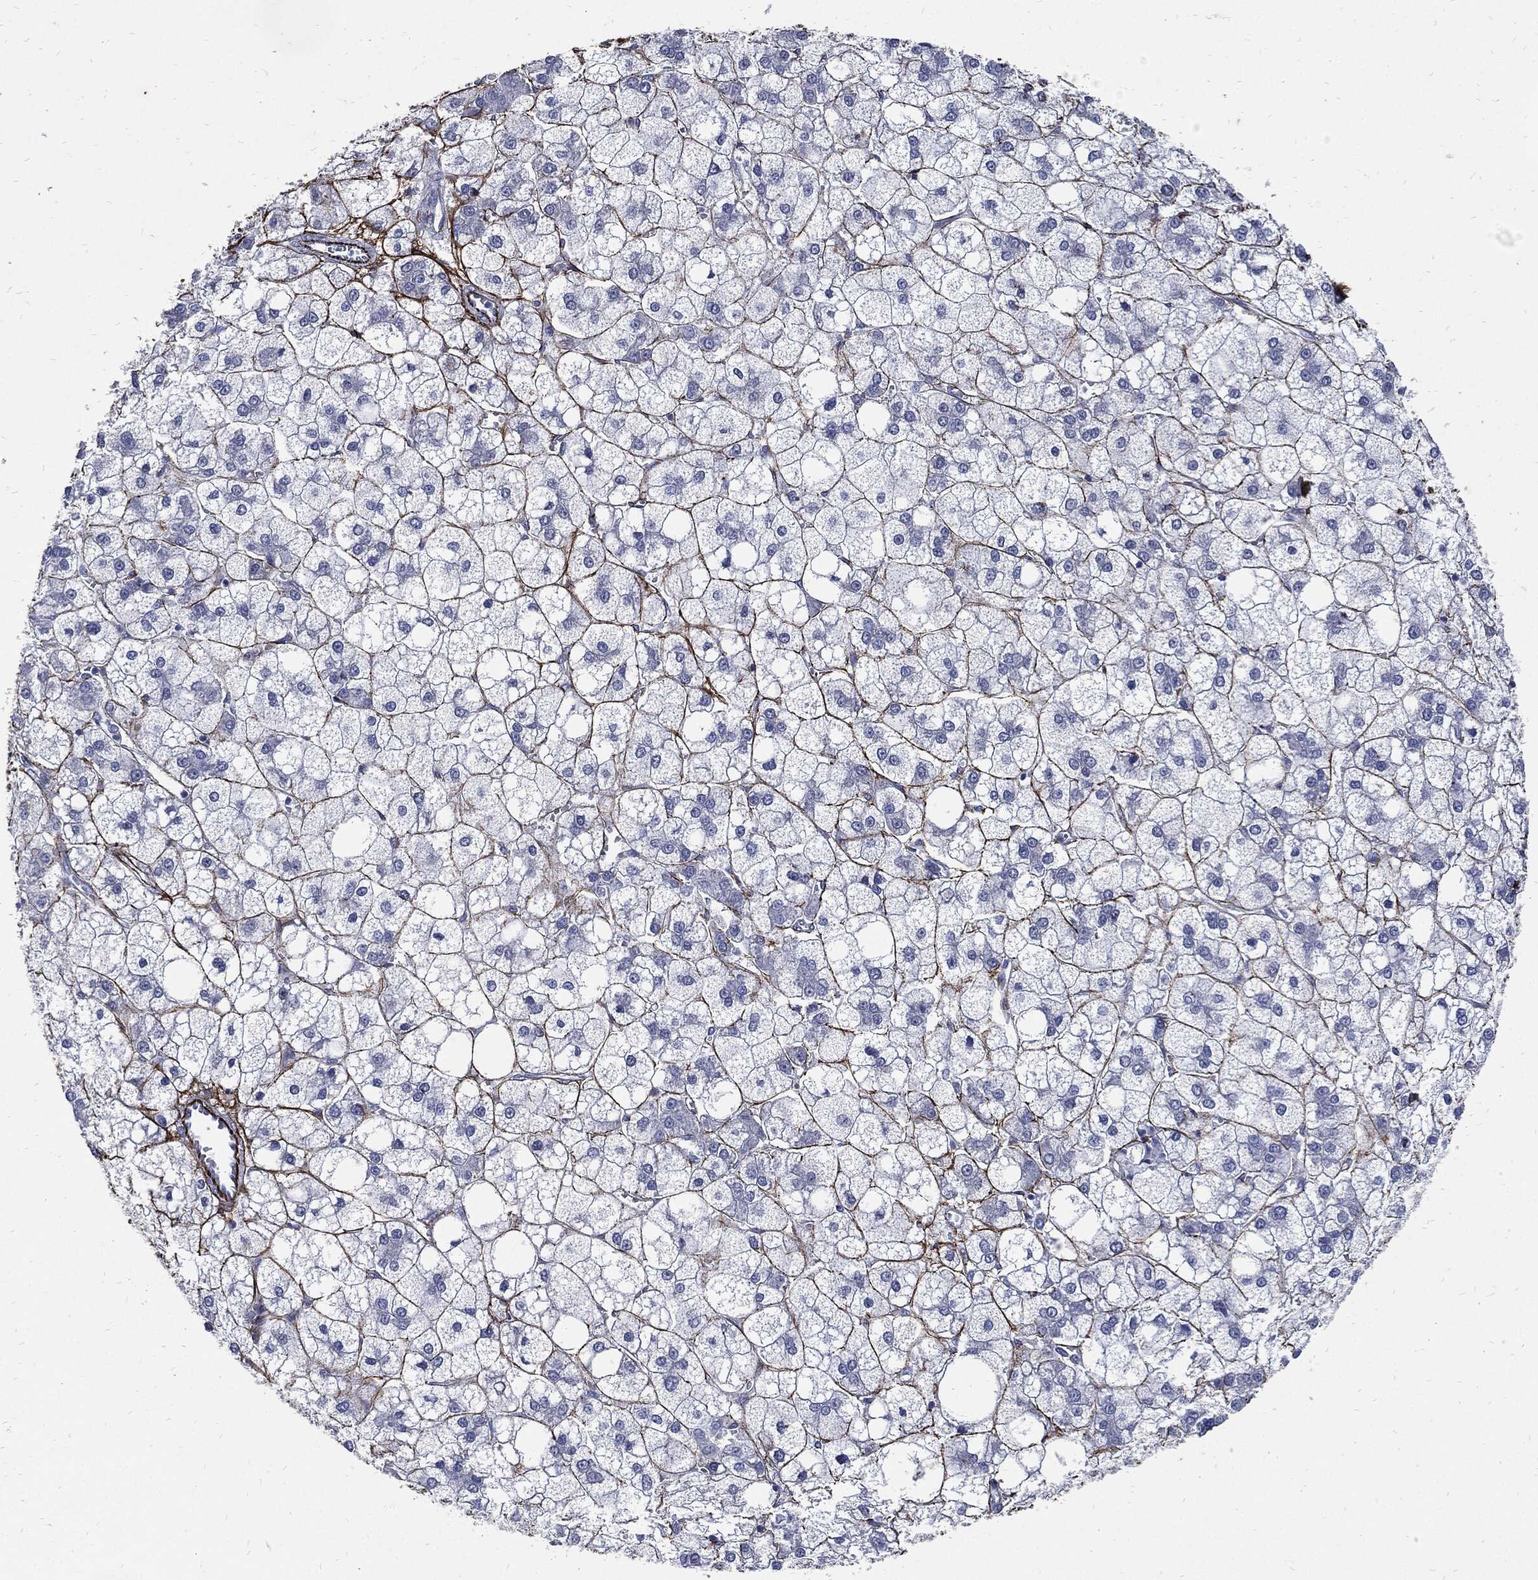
{"staining": {"intensity": "negative", "quantity": "none", "location": "none"}, "tissue": "liver cancer", "cell_type": "Tumor cells", "image_type": "cancer", "snomed": [{"axis": "morphology", "description": "Carcinoma, Hepatocellular, NOS"}, {"axis": "topography", "description": "Liver"}], "caption": "This histopathology image is of liver cancer stained with immunohistochemistry to label a protein in brown with the nuclei are counter-stained blue. There is no expression in tumor cells.", "gene": "FBN1", "patient": {"sex": "male", "age": 73}}